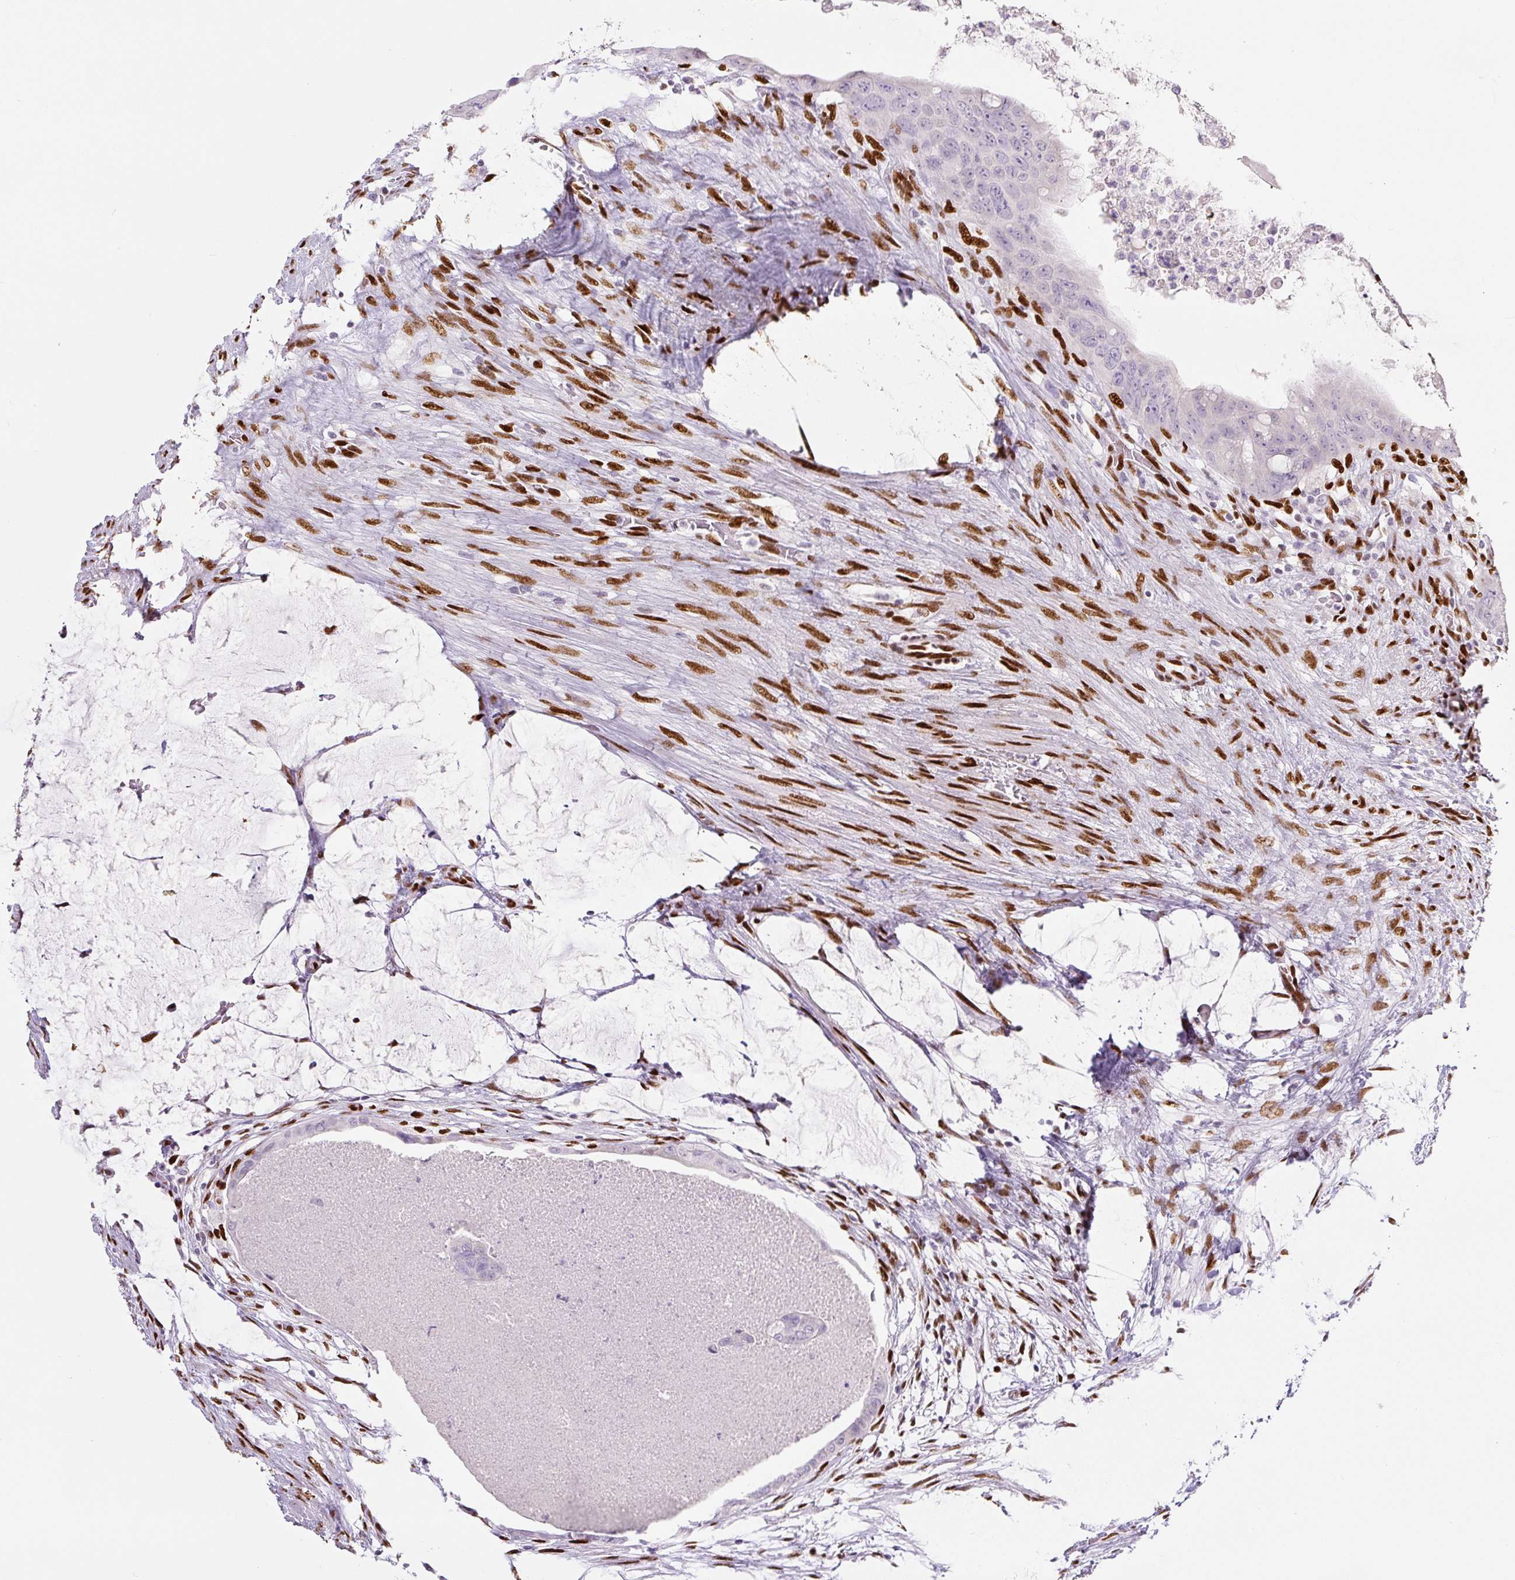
{"staining": {"intensity": "negative", "quantity": "none", "location": "none"}, "tissue": "colorectal cancer", "cell_type": "Tumor cells", "image_type": "cancer", "snomed": [{"axis": "morphology", "description": "Adenocarcinoma, NOS"}, {"axis": "topography", "description": "Rectum"}], "caption": "A histopathology image of human colorectal cancer is negative for staining in tumor cells.", "gene": "ZEB1", "patient": {"sex": "male", "age": 78}}